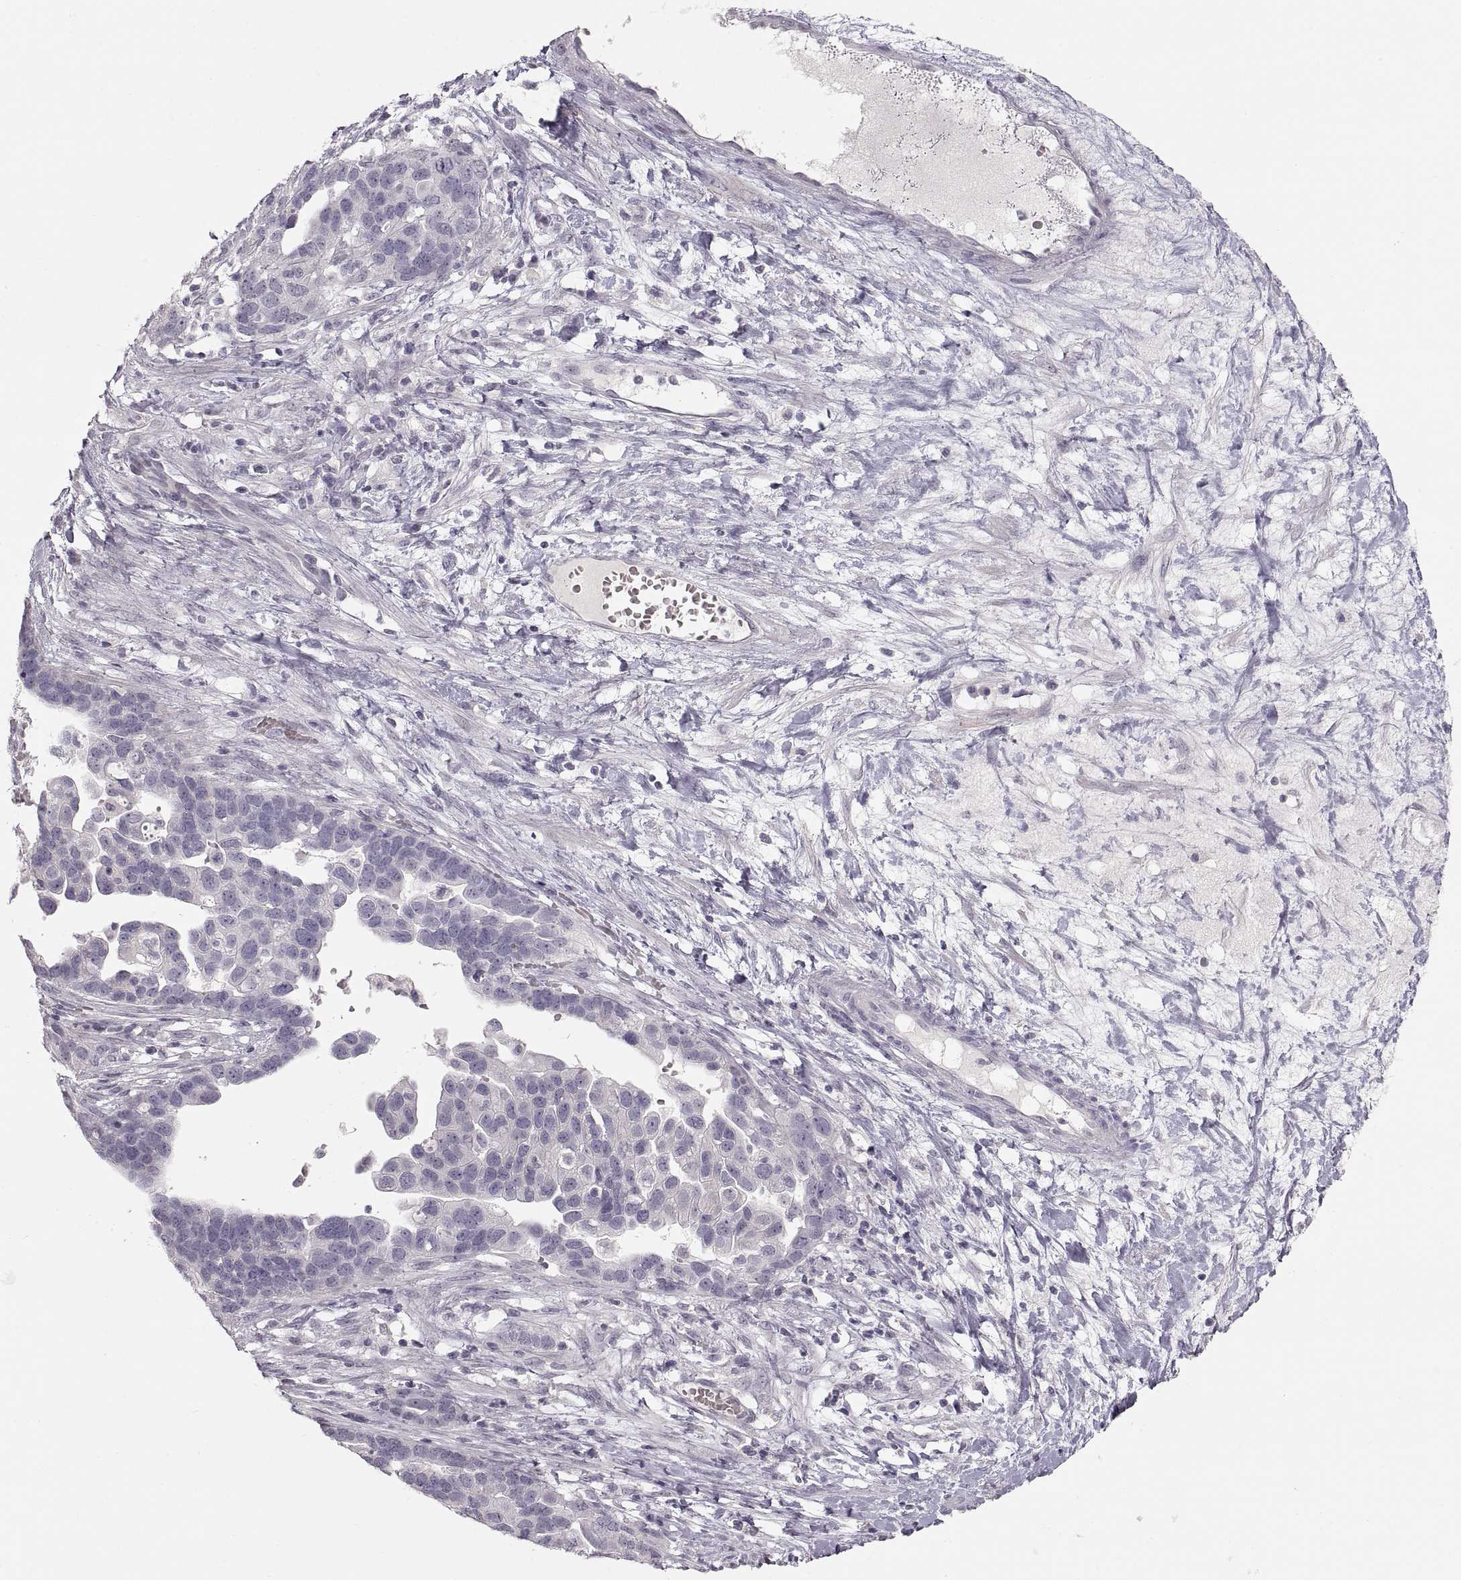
{"staining": {"intensity": "negative", "quantity": "none", "location": "none"}, "tissue": "ovarian cancer", "cell_type": "Tumor cells", "image_type": "cancer", "snomed": [{"axis": "morphology", "description": "Cystadenocarcinoma, serous, NOS"}, {"axis": "topography", "description": "Ovary"}], "caption": "The histopathology image exhibits no staining of tumor cells in ovarian serous cystadenocarcinoma.", "gene": "PCSK2", "patient": {"sex": "female", "age": 54}}